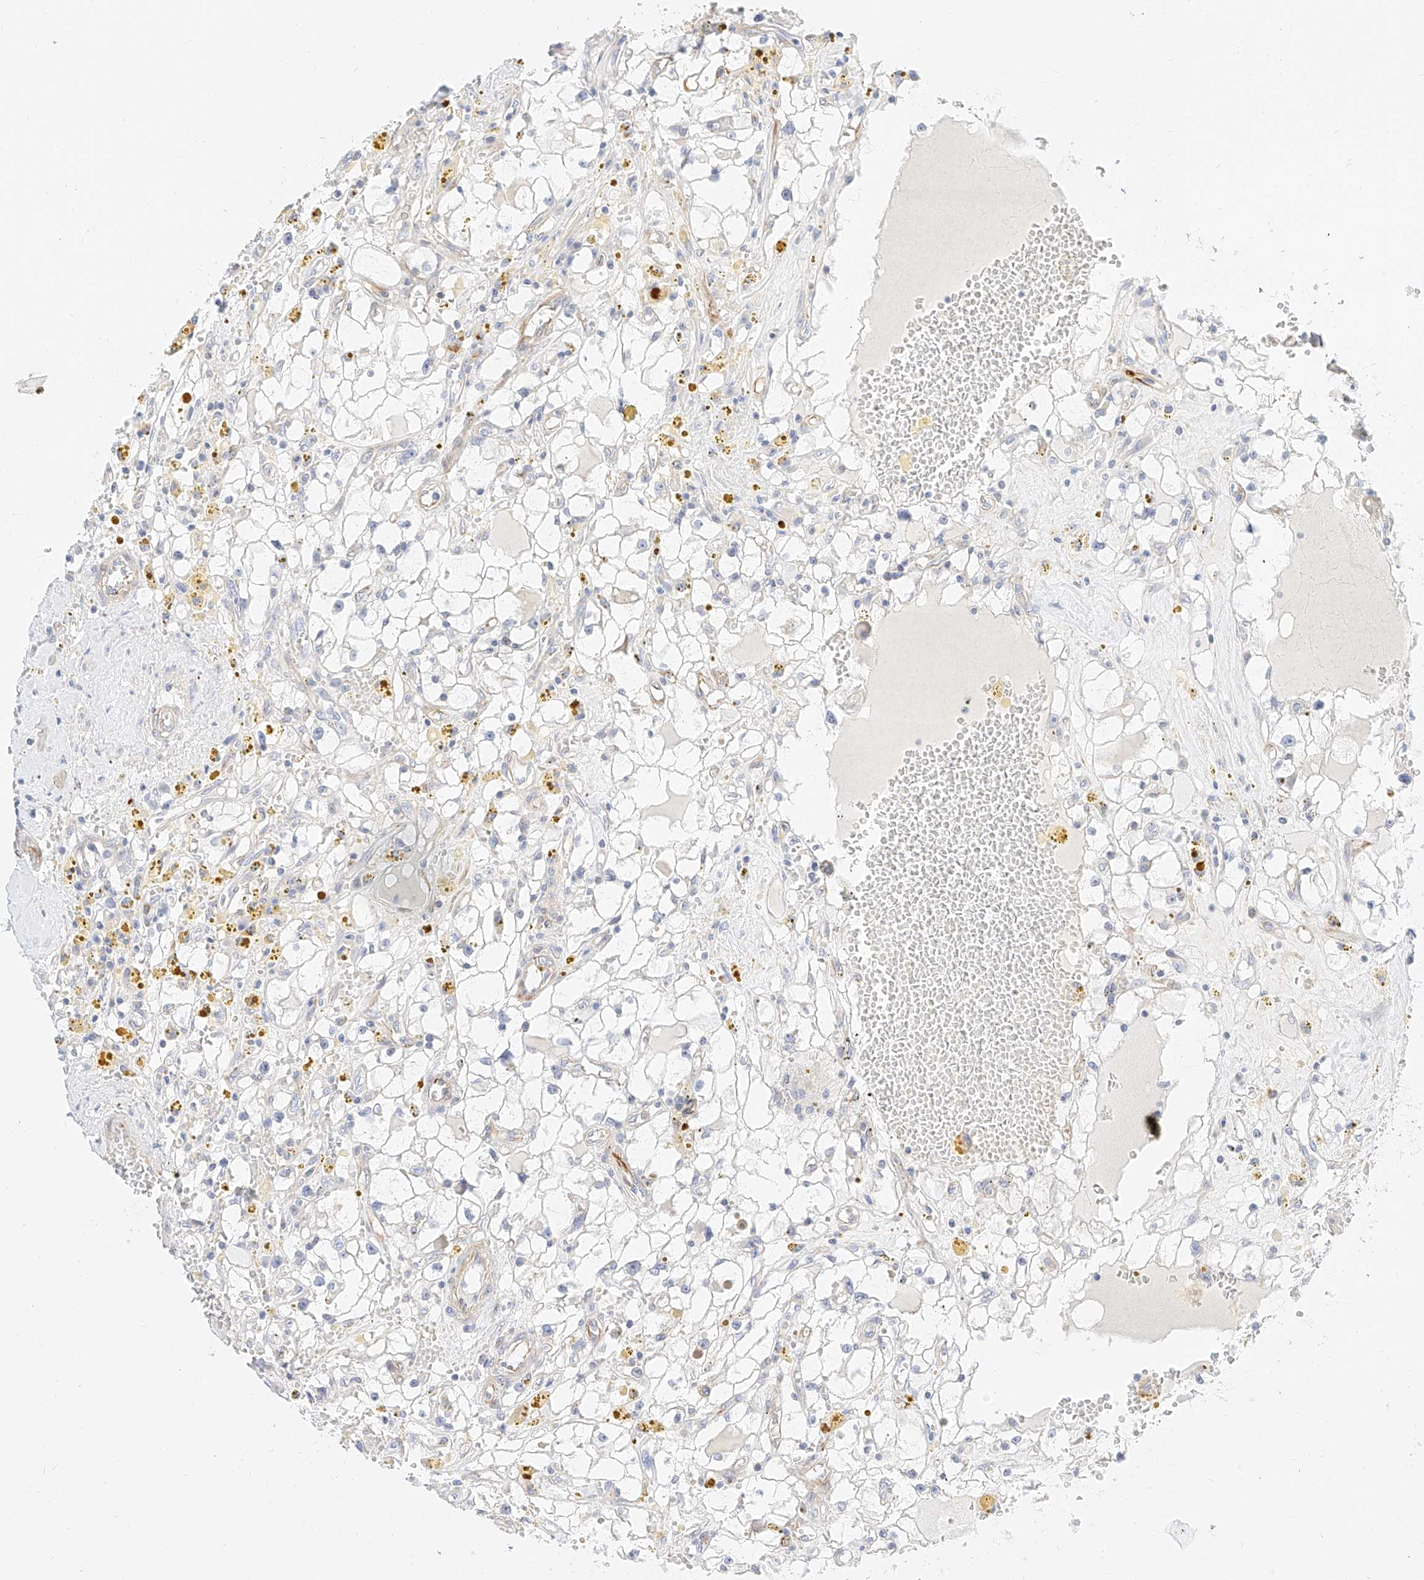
{"staining": {"intensity": "negative", "quantity": "none", "location": "none"}, "tissue": "renal cancer", "cell_type": "Tumor cells", "image_type": "cancer", "snomed": [{"axis": "morphology", "description": "Adenocarcinoma, NOS"}, {"axis": "topography", "description": "Kidney"}], "caption": "A photomicrograph of renal cancer (adenocarcinoma) stained for a protein shows no brown staining in tumor cells.", "gene": "CDCP2", "patient": {"sex": "male", "age": 56}}